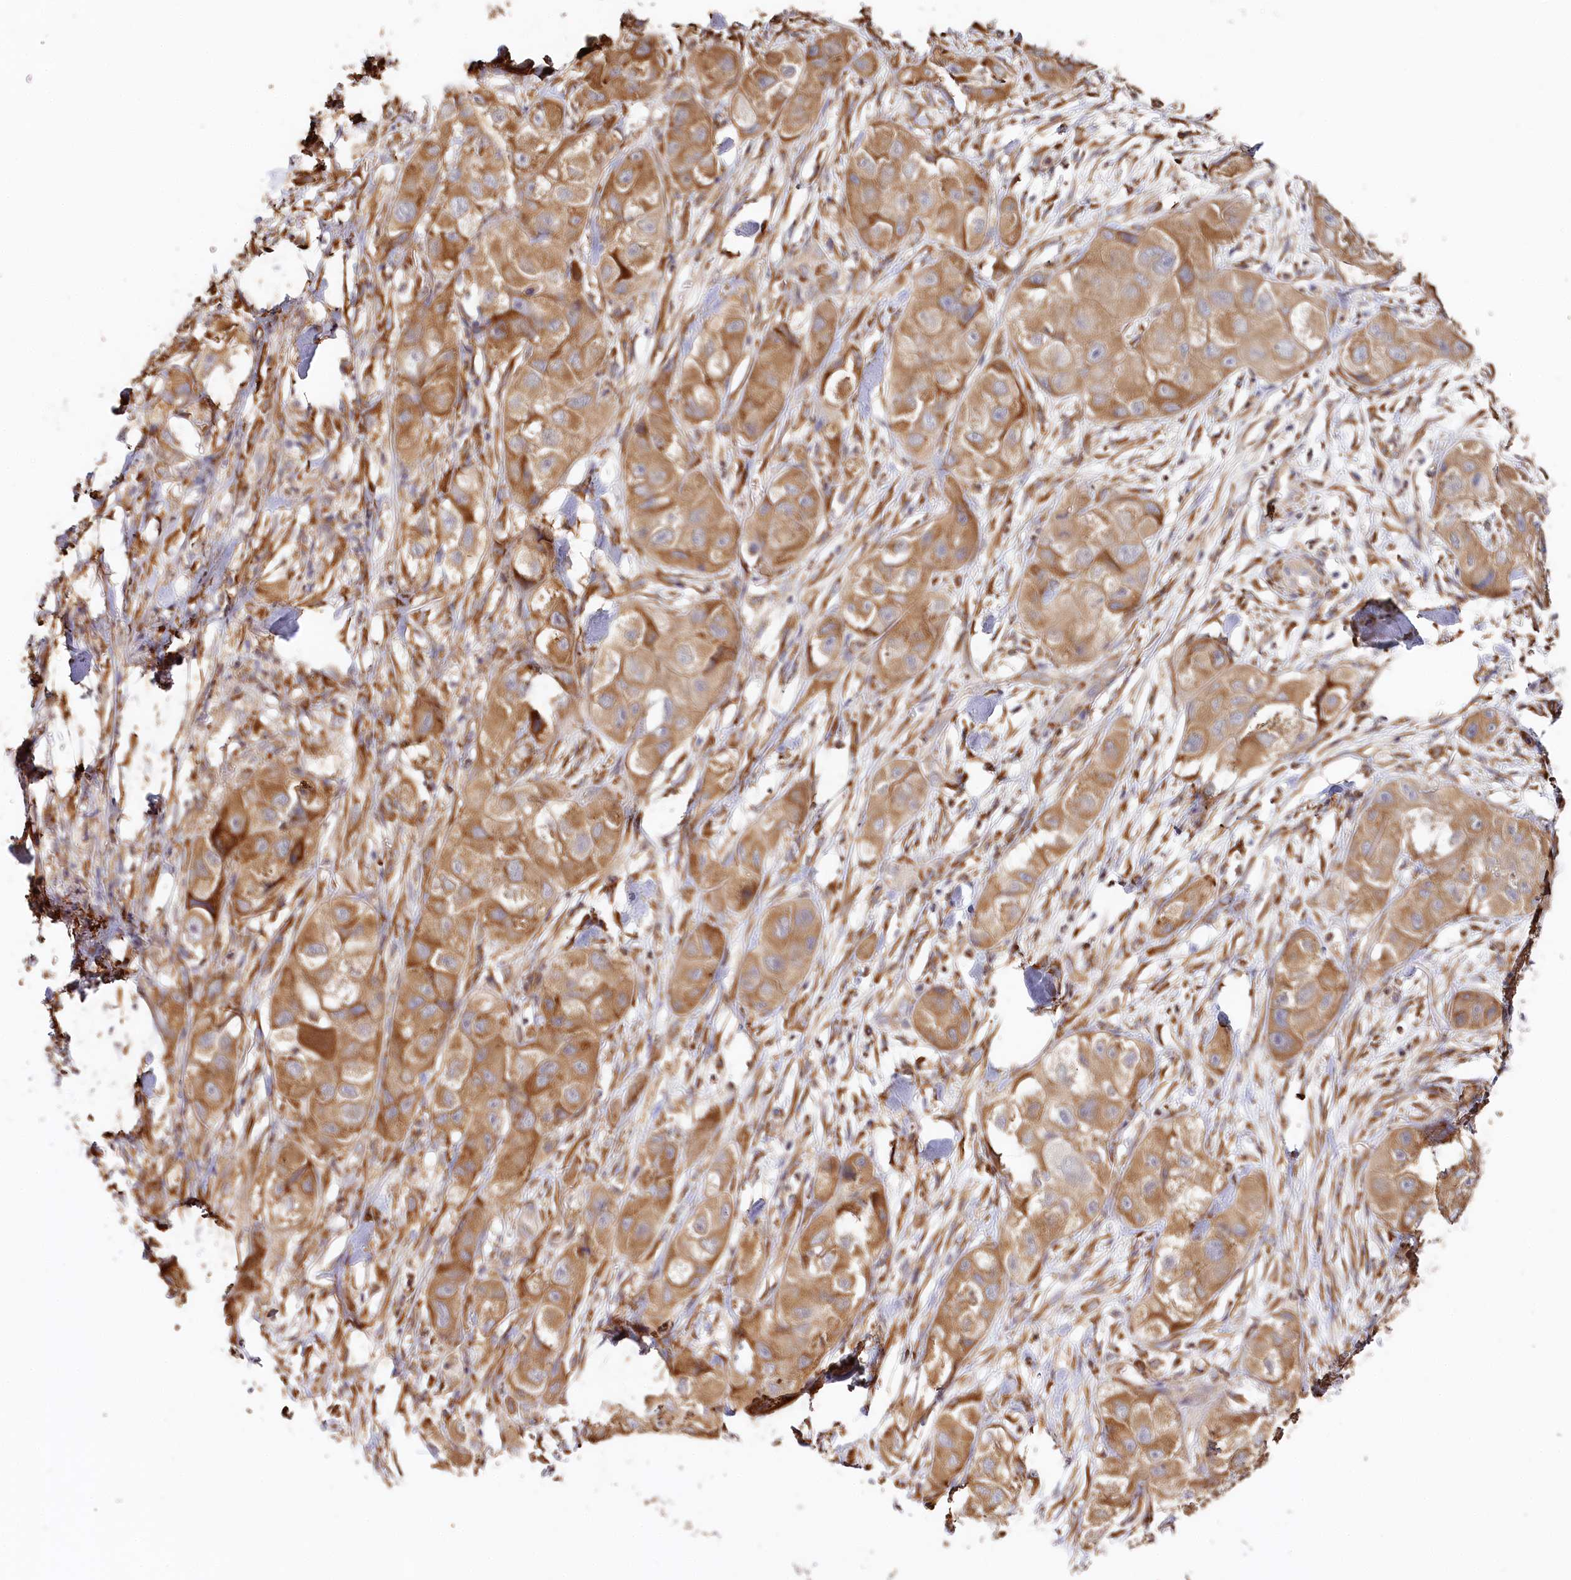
{"staining": {"intensity": "strong", "quantity": ">75%", "location": "cytoplasmic/membranous"}, "tissue": "skin cancer", "cell_type": "Tumor cells", "image_type": "cancer", "snomed": [{"axis": "morphology", "description": "Squamous cell carcinoma, NOS"}, {"axis": "topography", "description": "Skin"}, {"axis": "topography", "description": "Subcutis"}], "caption": "Protein expression analysis of skin cancer reveals strong cytoplasmic/membranous expression in approximately >75% of tumor cells. Using DAB (brown) and hematoxylin (blue) stains, captured at high magnification using brightfield microscopy.", "gene": "VEGFA", "patient": {"sex": "male", "age": 73}}